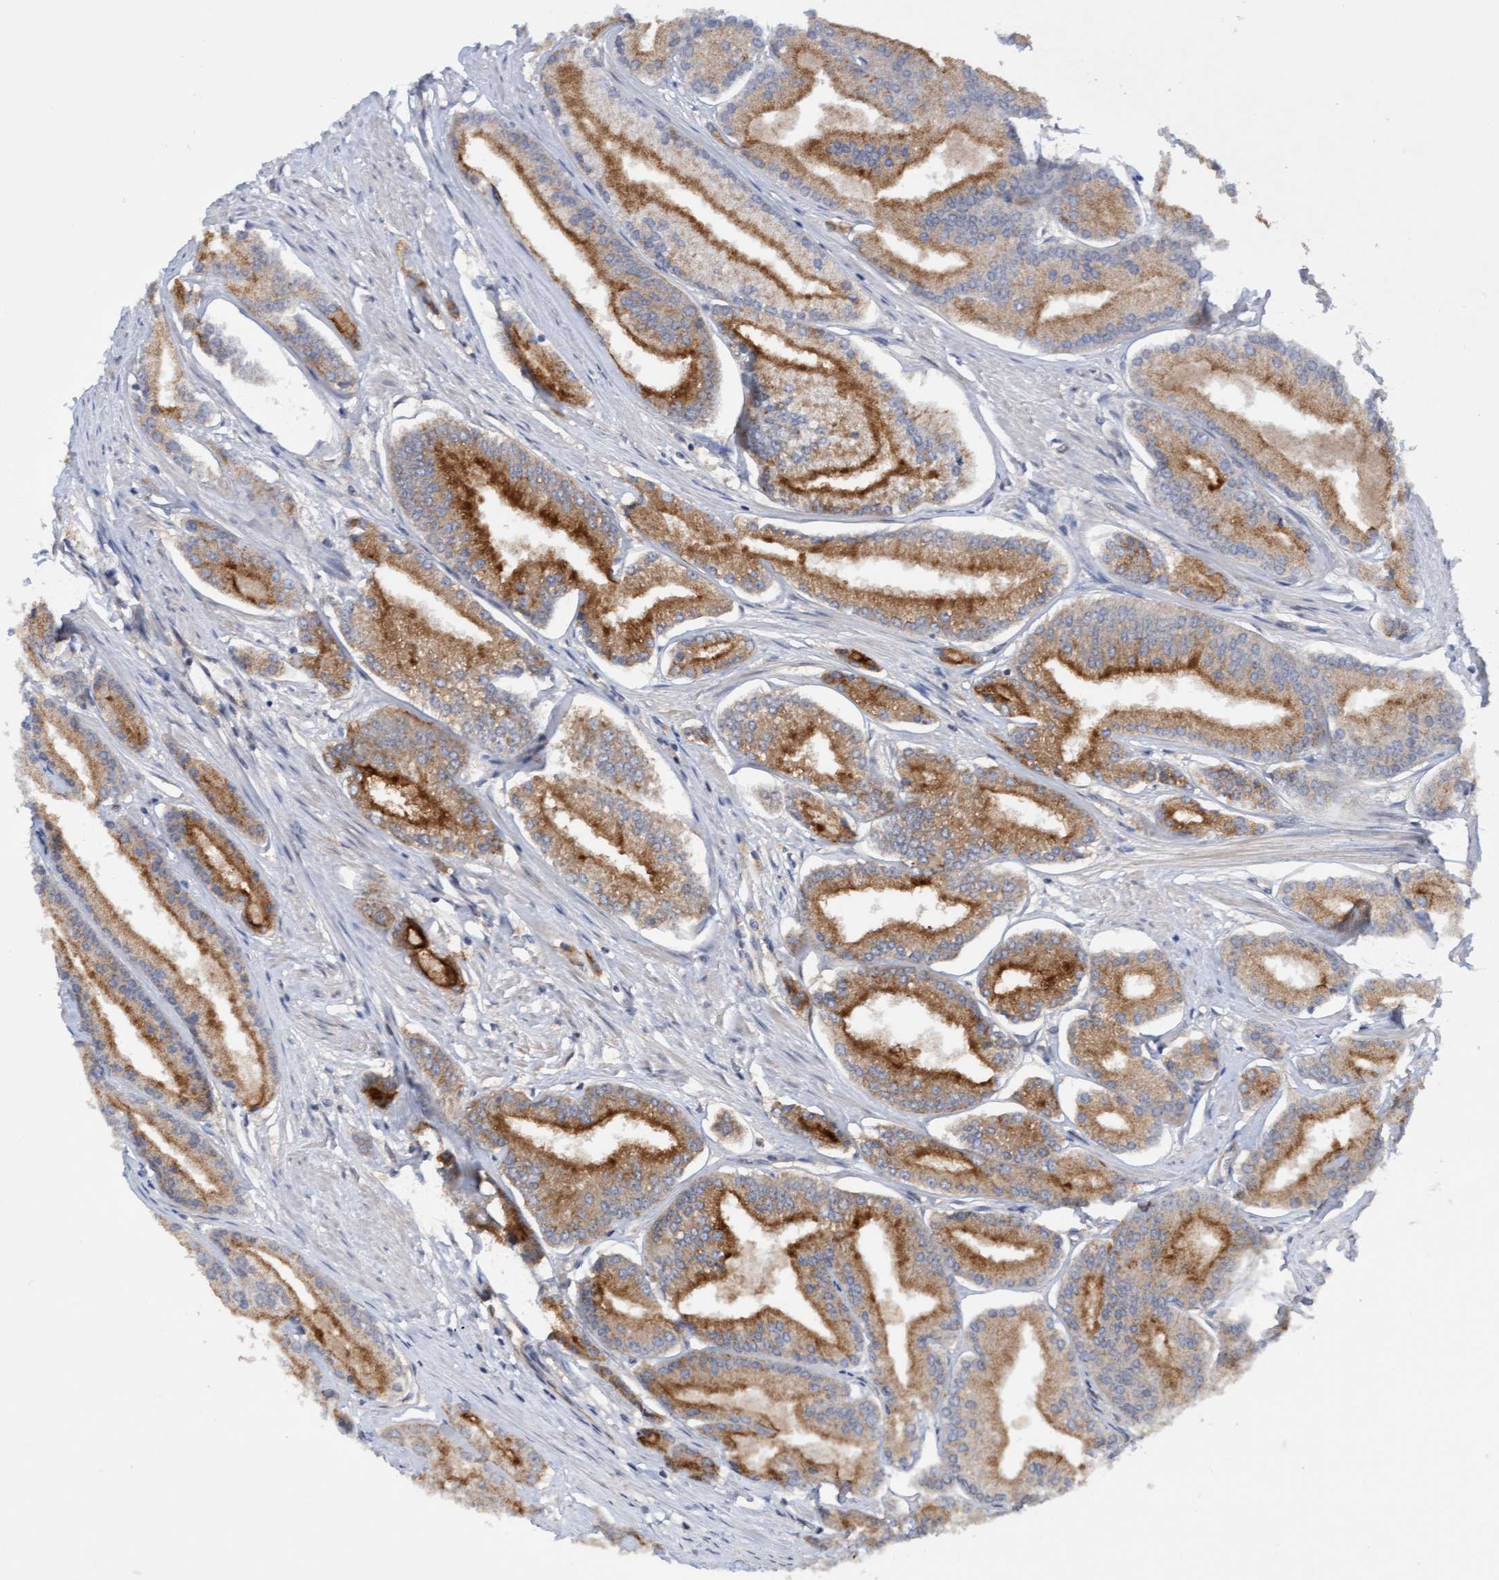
{"staining": {"intensity": "moderate", "quantity": ">75%", "location": "cytoplasmic/membranous"}, "tissue": "prostate cancer", "cell_type": "Tumor cells", "image_type": "cancer", "snomed": [{"axis": "morphology", "description": "Adenocarcinoma, Low grade"}, {"axis": "topography", "description": "Prostate"}], "caption": "Immunohistochemistry of prostate adenocarcinoma (low-grade) exhibits medium levels of moderate cytoplasmic/membranous positivity in approximately >75% of tumor cells.", "gene": "ITFG1", "patient": {"sex": "male", "age": 52}}